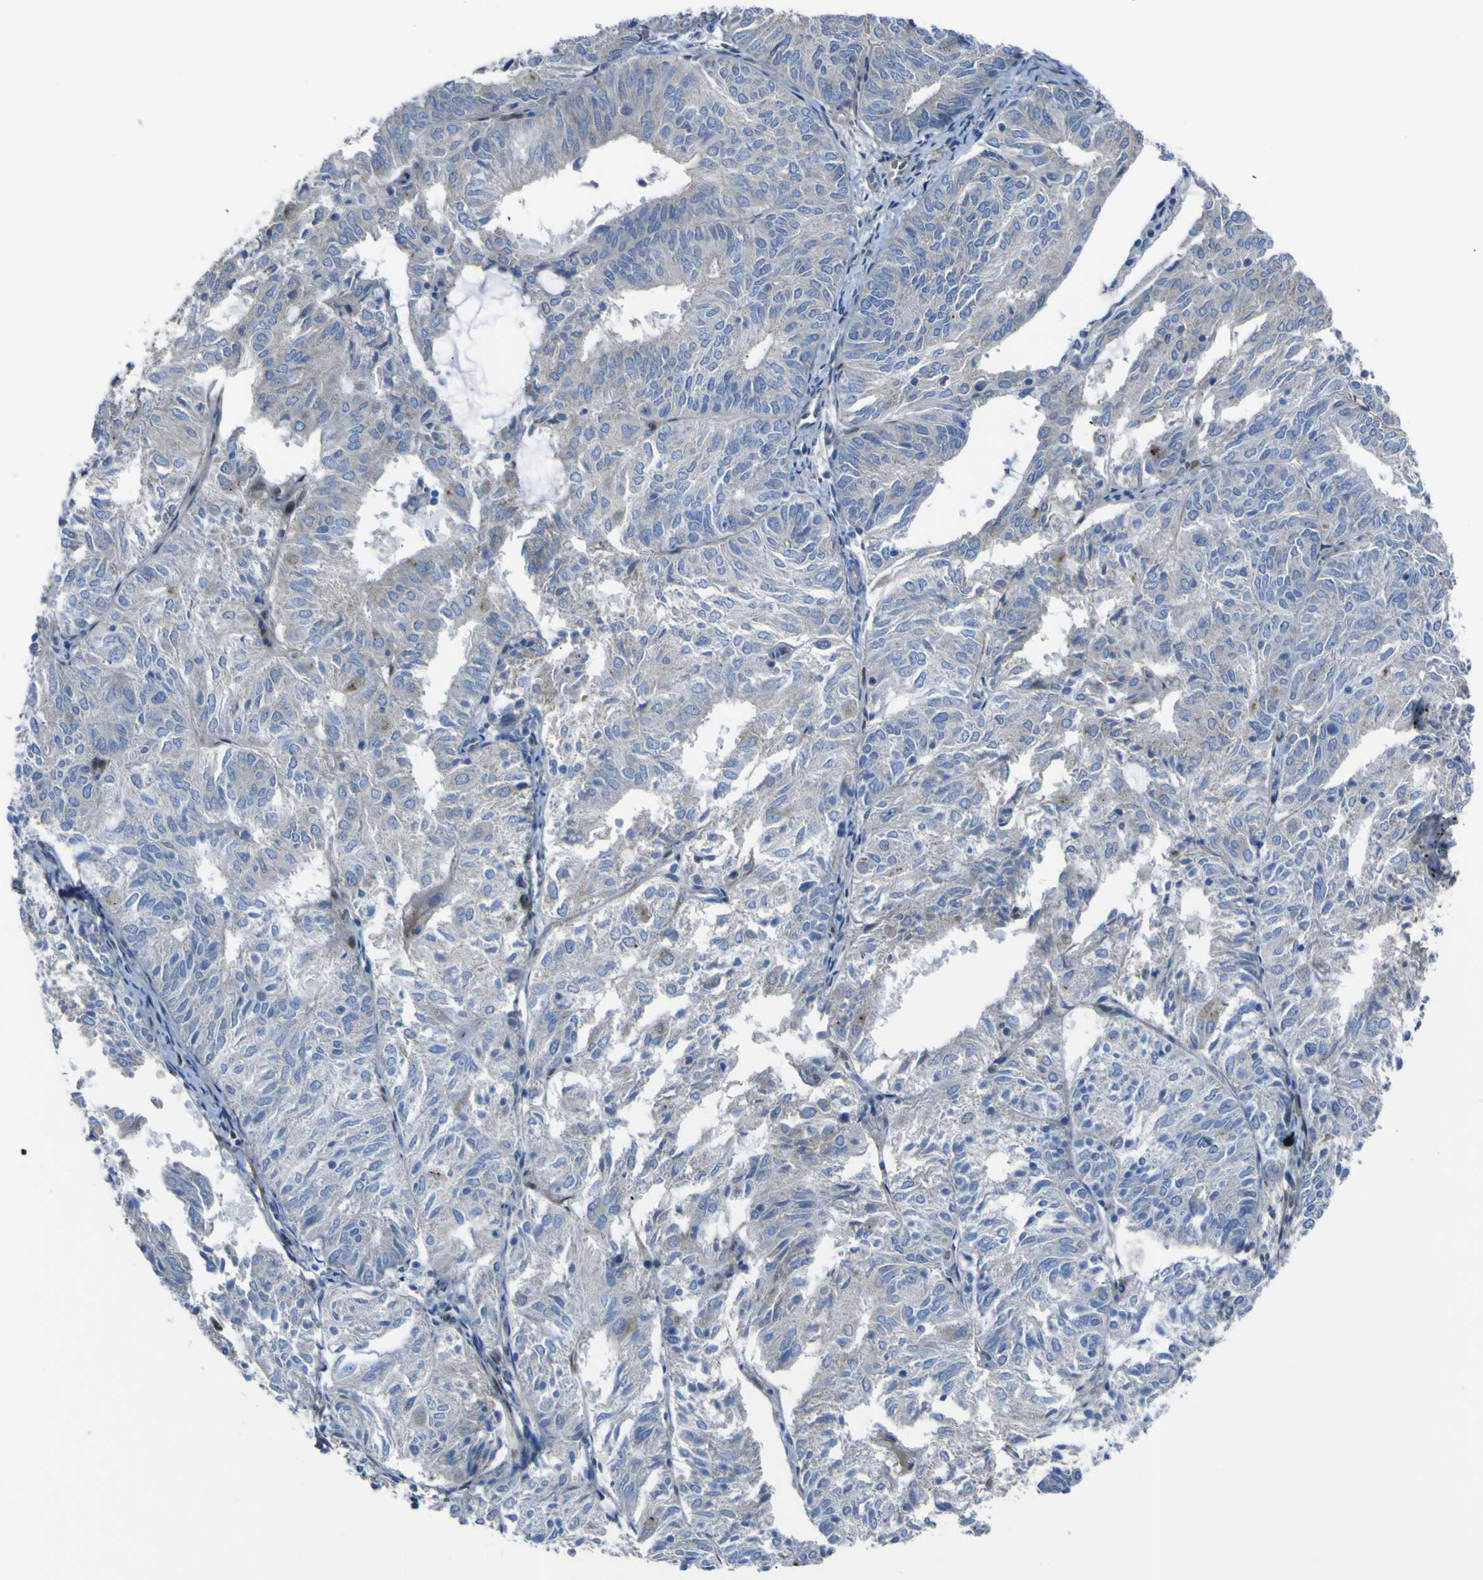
{"staining": {"intensity": "negative", "quantity": "none", "location": "none"}, "tissue": "endometrial cancer", "cell_type": "Tumor cells", "image_type": "cancer", "snomed": [{"axis": "morphology", "description": "Adenocarcinoma, NOS"}, {"axis": "topography", "description": "Uterus"}], "caption": "An IHC histopathology image of adenocarcinoma (endometrial) is shown. There is no staining in tumor cells of adenocarcinoma (endometrial). (Stains: DAB (3,3'-diaminobenzidine) IHC with hematoxylin counter stain, Microscopy: brightfield microscopy at high magnification).", "gene": "LRRN1", "patient": {"sex": "female", "age": 60}}